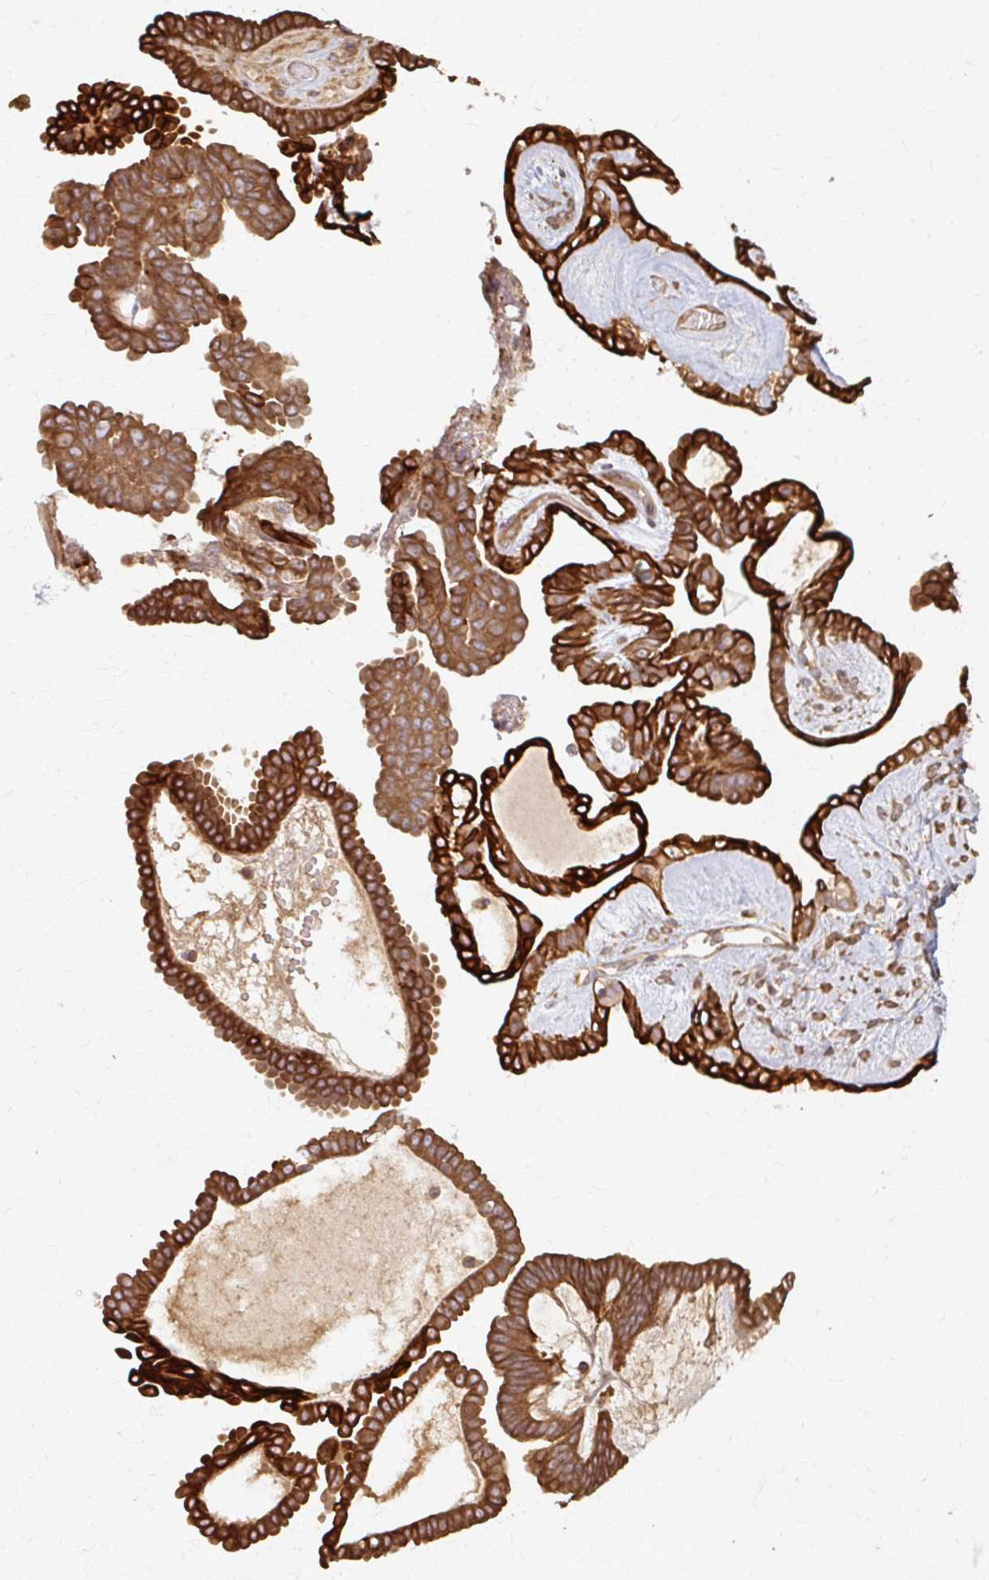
{"staining": {"intensity": "strong", "quantity": ">75%", "location": "cytoplasmic/membranous"}, "tissue": "ovarian cancer", "cell_type": "Tumor cells", "image_type": "cancer", "snomed": [{"axis": "morphology", "description": "Cystadenocarcinoma, serous, NOS"}, {"axis": "topography", "description": "Ovary"}], "caption": "Immunohistochemistry histopathology image of neoplastic tissue: ovarian cancer stained using IHC demonstrates high levels of strong protein expression localized specifically in the cytoplasmic/membranous of tumor cells, appearing as a cytoplasmic/membranous brown color.", "gene": "ARHGAP35", "patient": {"sex": "female", "age": 71}}